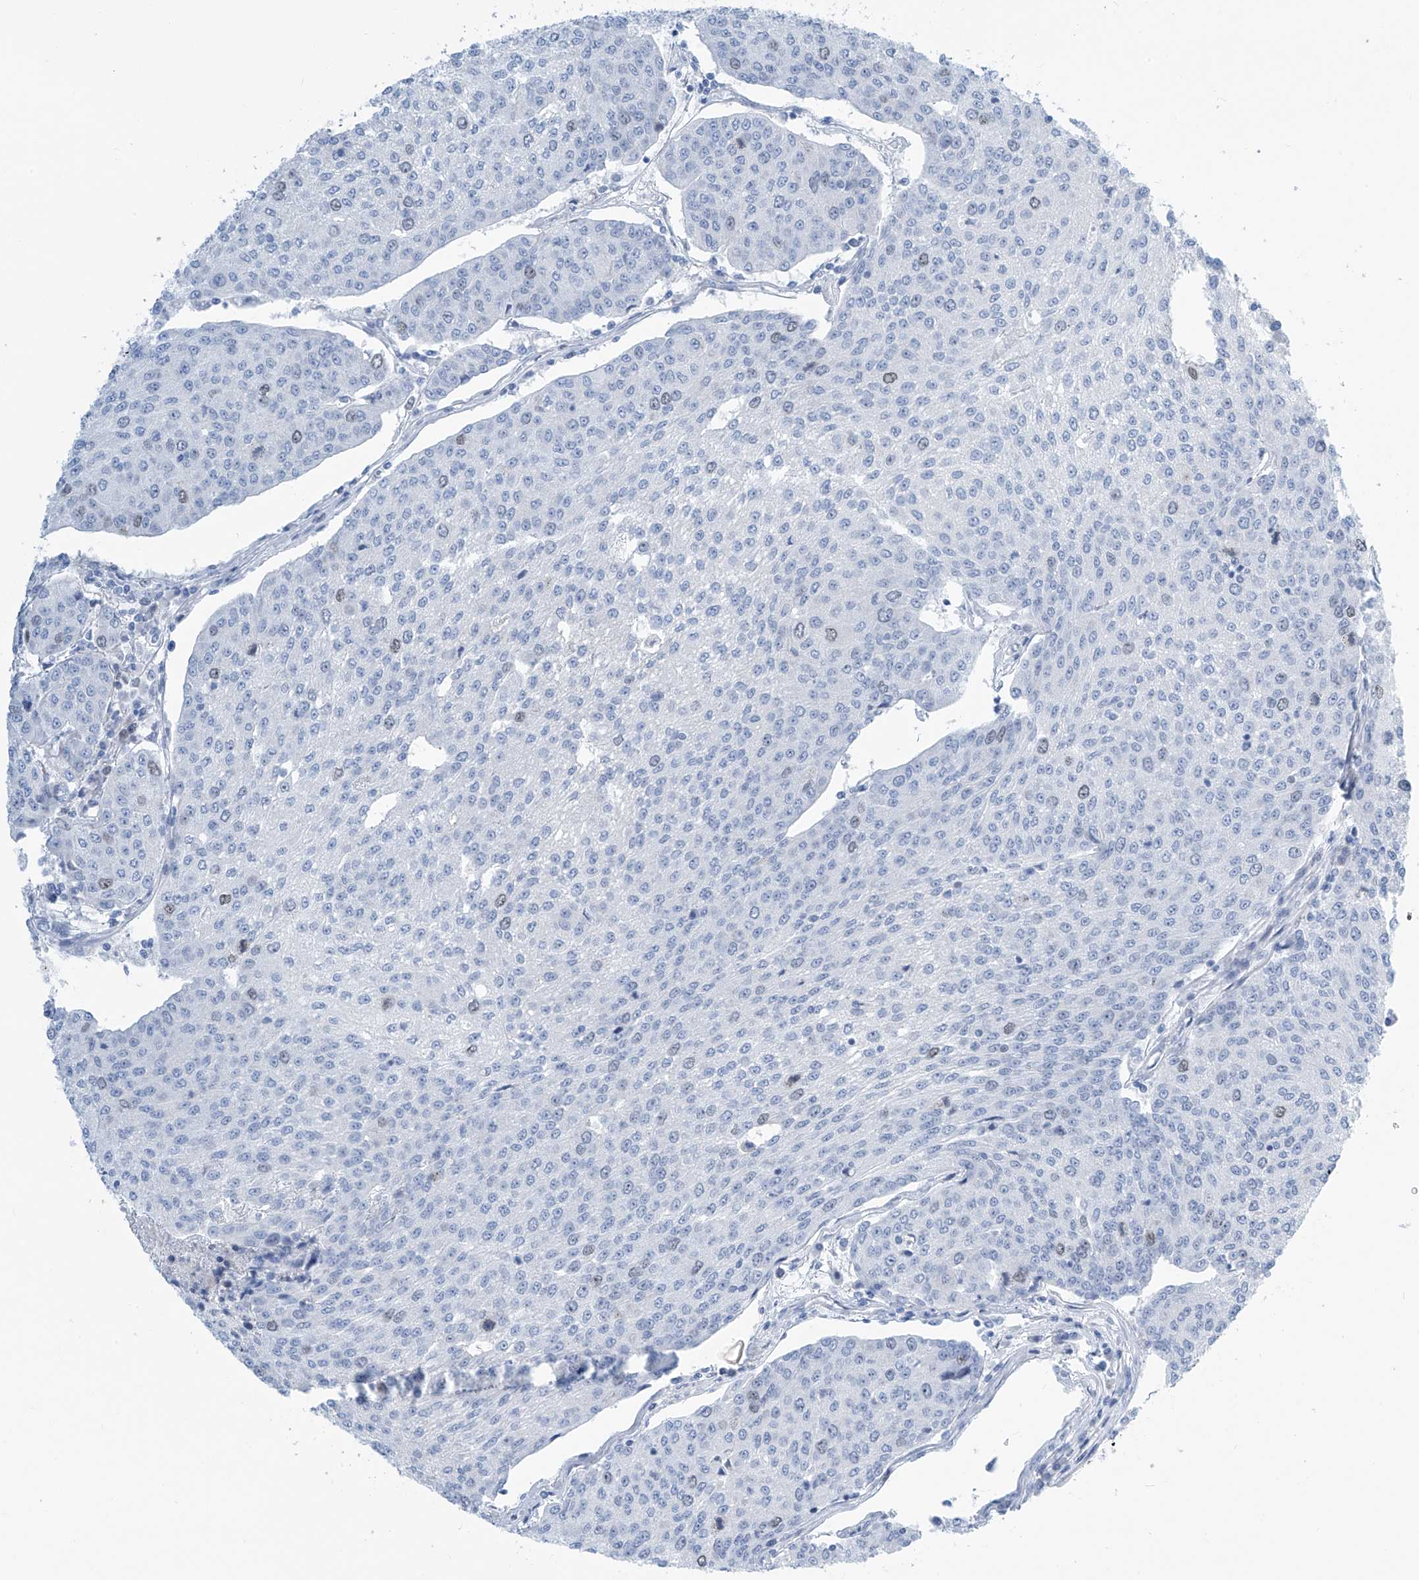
{"staining": {"intensity": "weak", "quantity": "<25%", "location": "nuclear"}, "tissue": "urothelial cancer", "cell_type": "Tumor cells", "image_type": "cancer", "snomed": [{"axis": "morphology", "description": "Urothelial carcinoma, High grade"}, {"axis": "topography", "description": "Urinary bladder"}], "caption": "This is a micrograph of immunohistochemistry staining of urothelial cancer, which shows no expression in tumor cells.", "gene": "SGO2", "patient": {"sex": "female", "age": 85}}